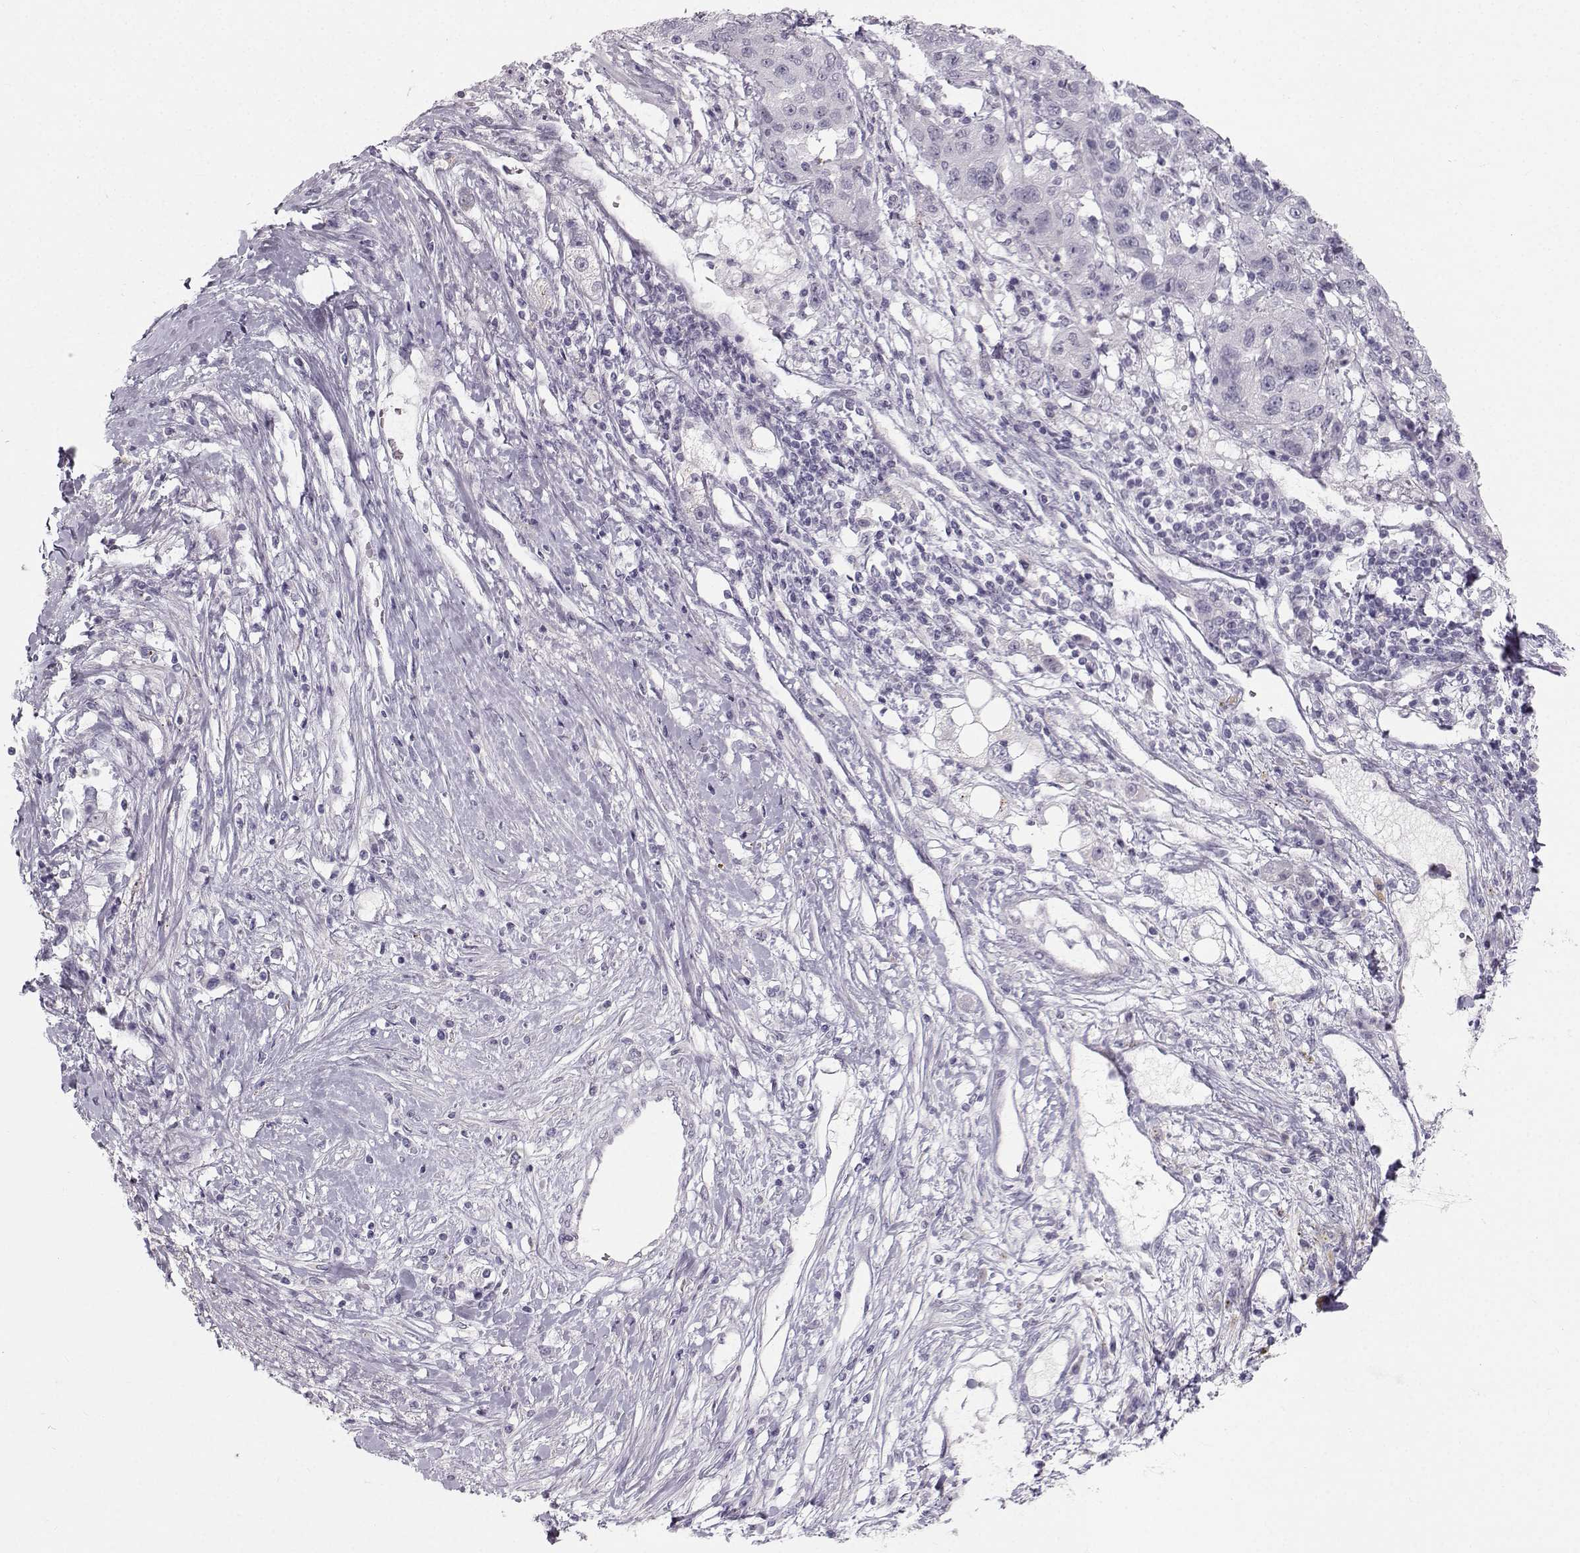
{"staining": {"intensity": "negative", "quantity": "none", "location": "none"}, "tissue": "liver cancer", "cell_type": "Tumor cells", "image_type": "cancer", "snomed": [{"axis": "morphology", "description": "Adenocarcinoma, NOS"}, {"axis": "morphology", "description": "Cholangiocarcinoma"}, {"axis": "topography", "description": "Liver"}], "caption": "Image shows no significant protein positivity in tumor cells of liver cancer. (Stains: DAB (3,3'-diaminobenzidine) IHC with hematoxylin counter stain, Microscopy: brightfield microscopy at high magnification).", "gene": "CASR", "patient": {"sex": "male", "age": 64}}